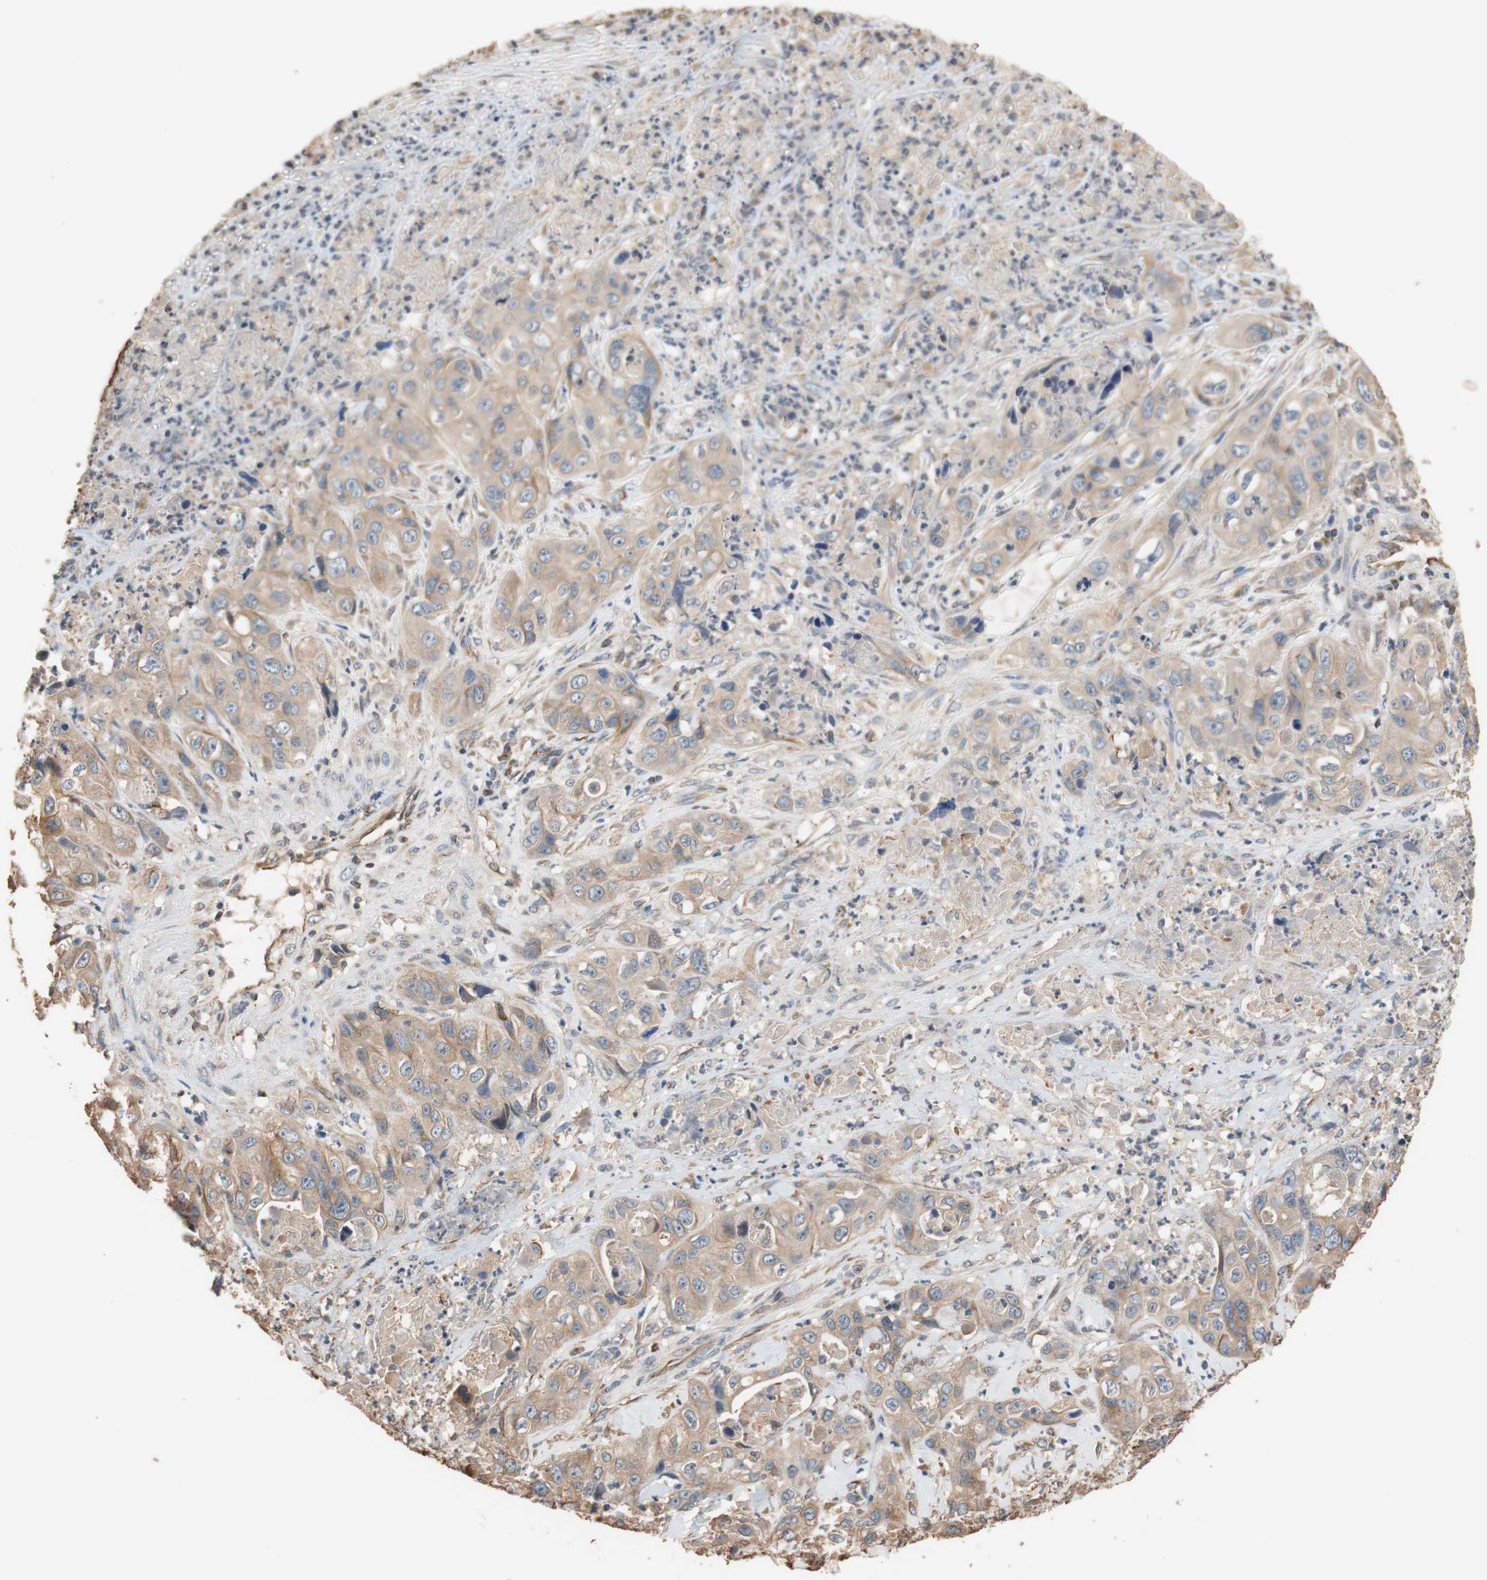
{"staining": {"intensity": "moderate", "quantity": ">75%", "location": "cytoplasmic/membranous"}, "tissue": "liver cancer", "cell_type": "Tumor cells", "image_type": "cancer", "snomed": [{"axis": "morphology", "description": "Cholangiocarcinoma"}, {"axis": "topography", "description": "Liver"}], "caption": "DAB (3,3'-diaminobenzidine) immunohistochemical staining of human liver cancer (cholangiocarcinoma) displays moderate cytoplasmic/membranous protein positivity in approximately >75% of tumor cells. (Stains: DAB in brown, nuclei in blue, Microscopy: brightfield microscopy at high magnification).", "gene": "TUBB", "patient": {"sex": "female", "age": 61}}